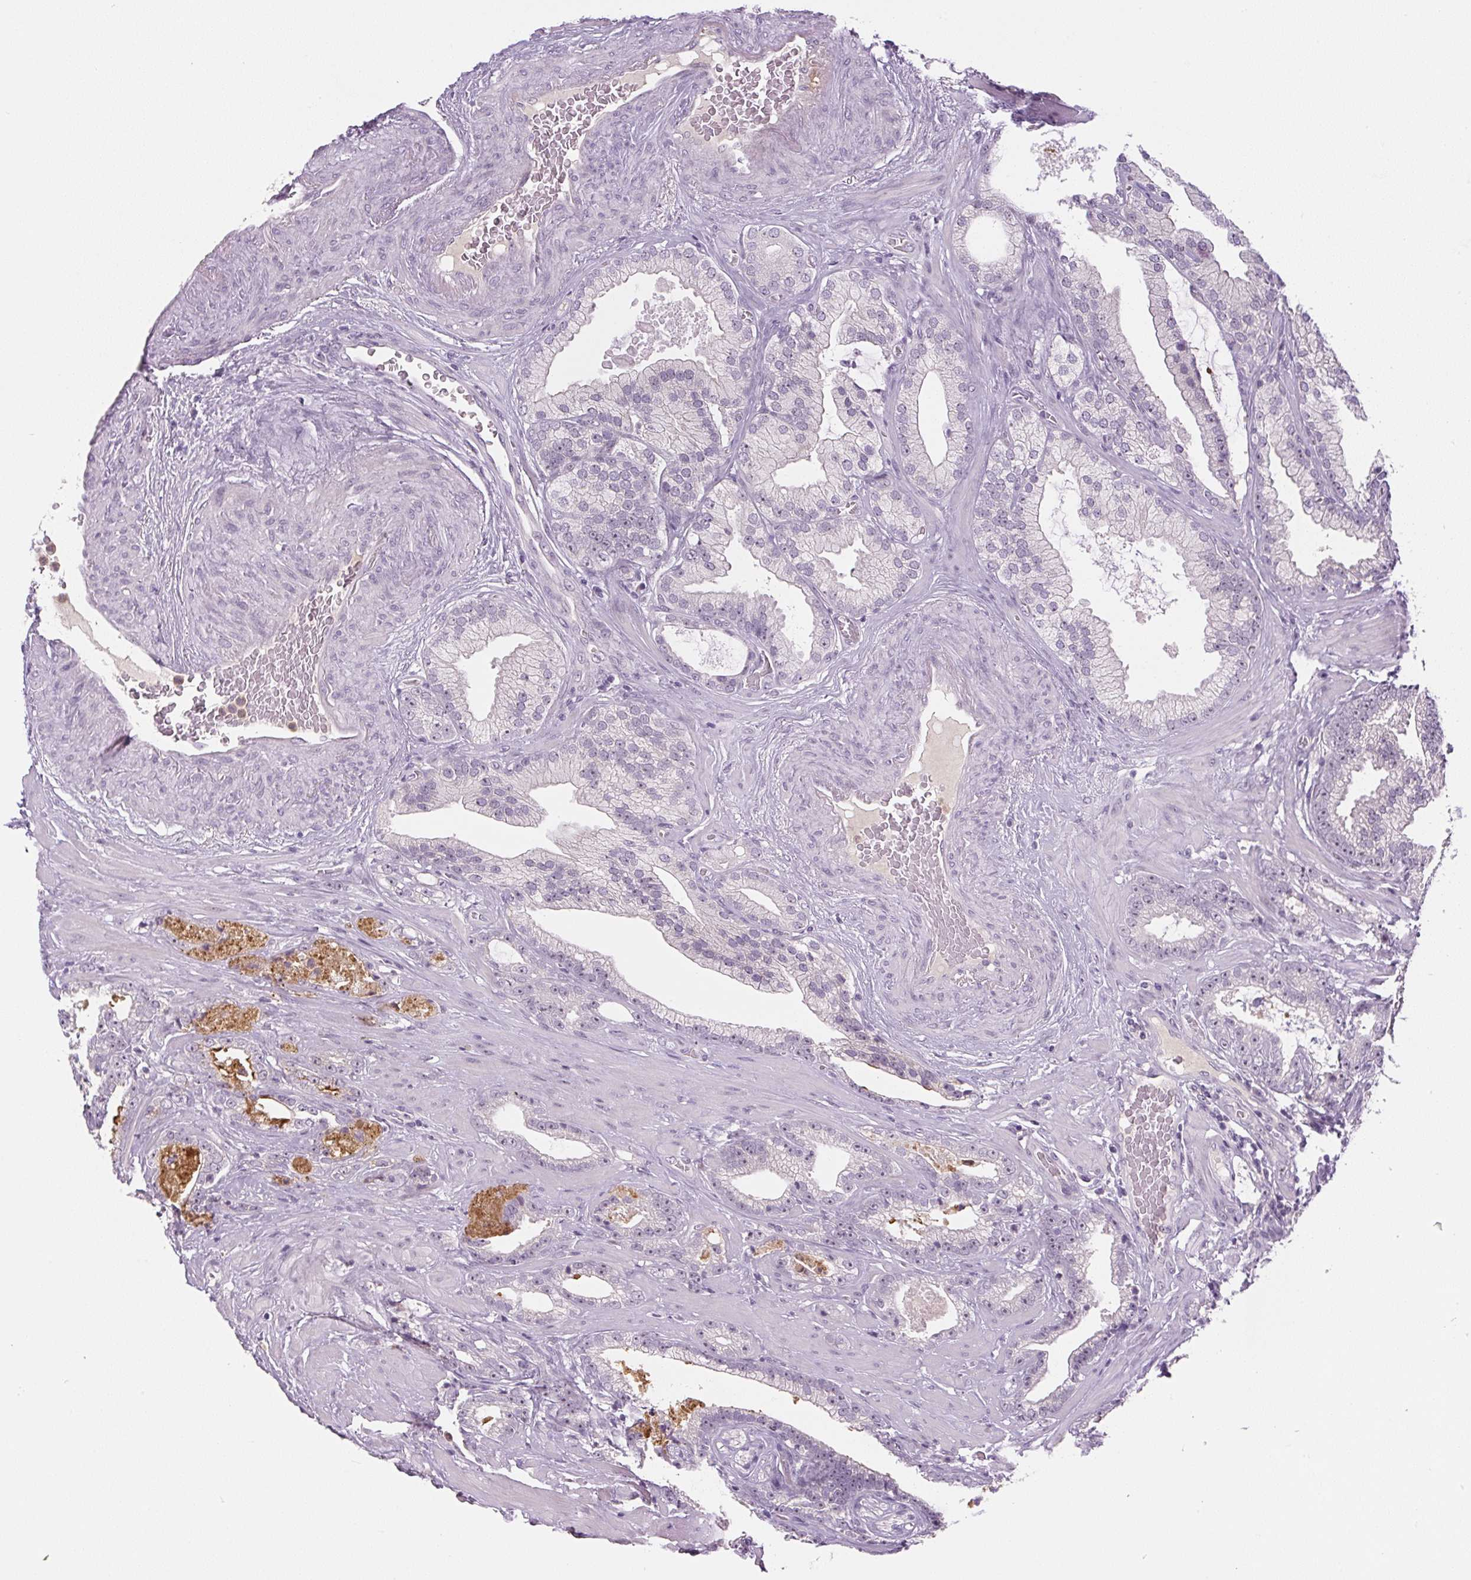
{"staining": {"intensity": "negative", "quantity": "none", "location": "none"}, "tissue": "prostate cancer", "cell_type": "Tumor cells", "image_type": "cancer", "snomed": [{"axis": "morphology", "description": "Adenocarcinoma, High grade"}, {"axis": "topography", "description": "Prostate"}], "caption": "Immunohistochemical staining of adenocarcinoma (high-grade) (prostate) shows no significant expression in tumor cells. Brightfield microscopy of IHC stained with DAB (3,3'-diaminobenzidine) (brown) and hematoxylin (blue), captured at high magnification.", "gene": "SGF29", "patient": {"sex": "male", "age": 68}}